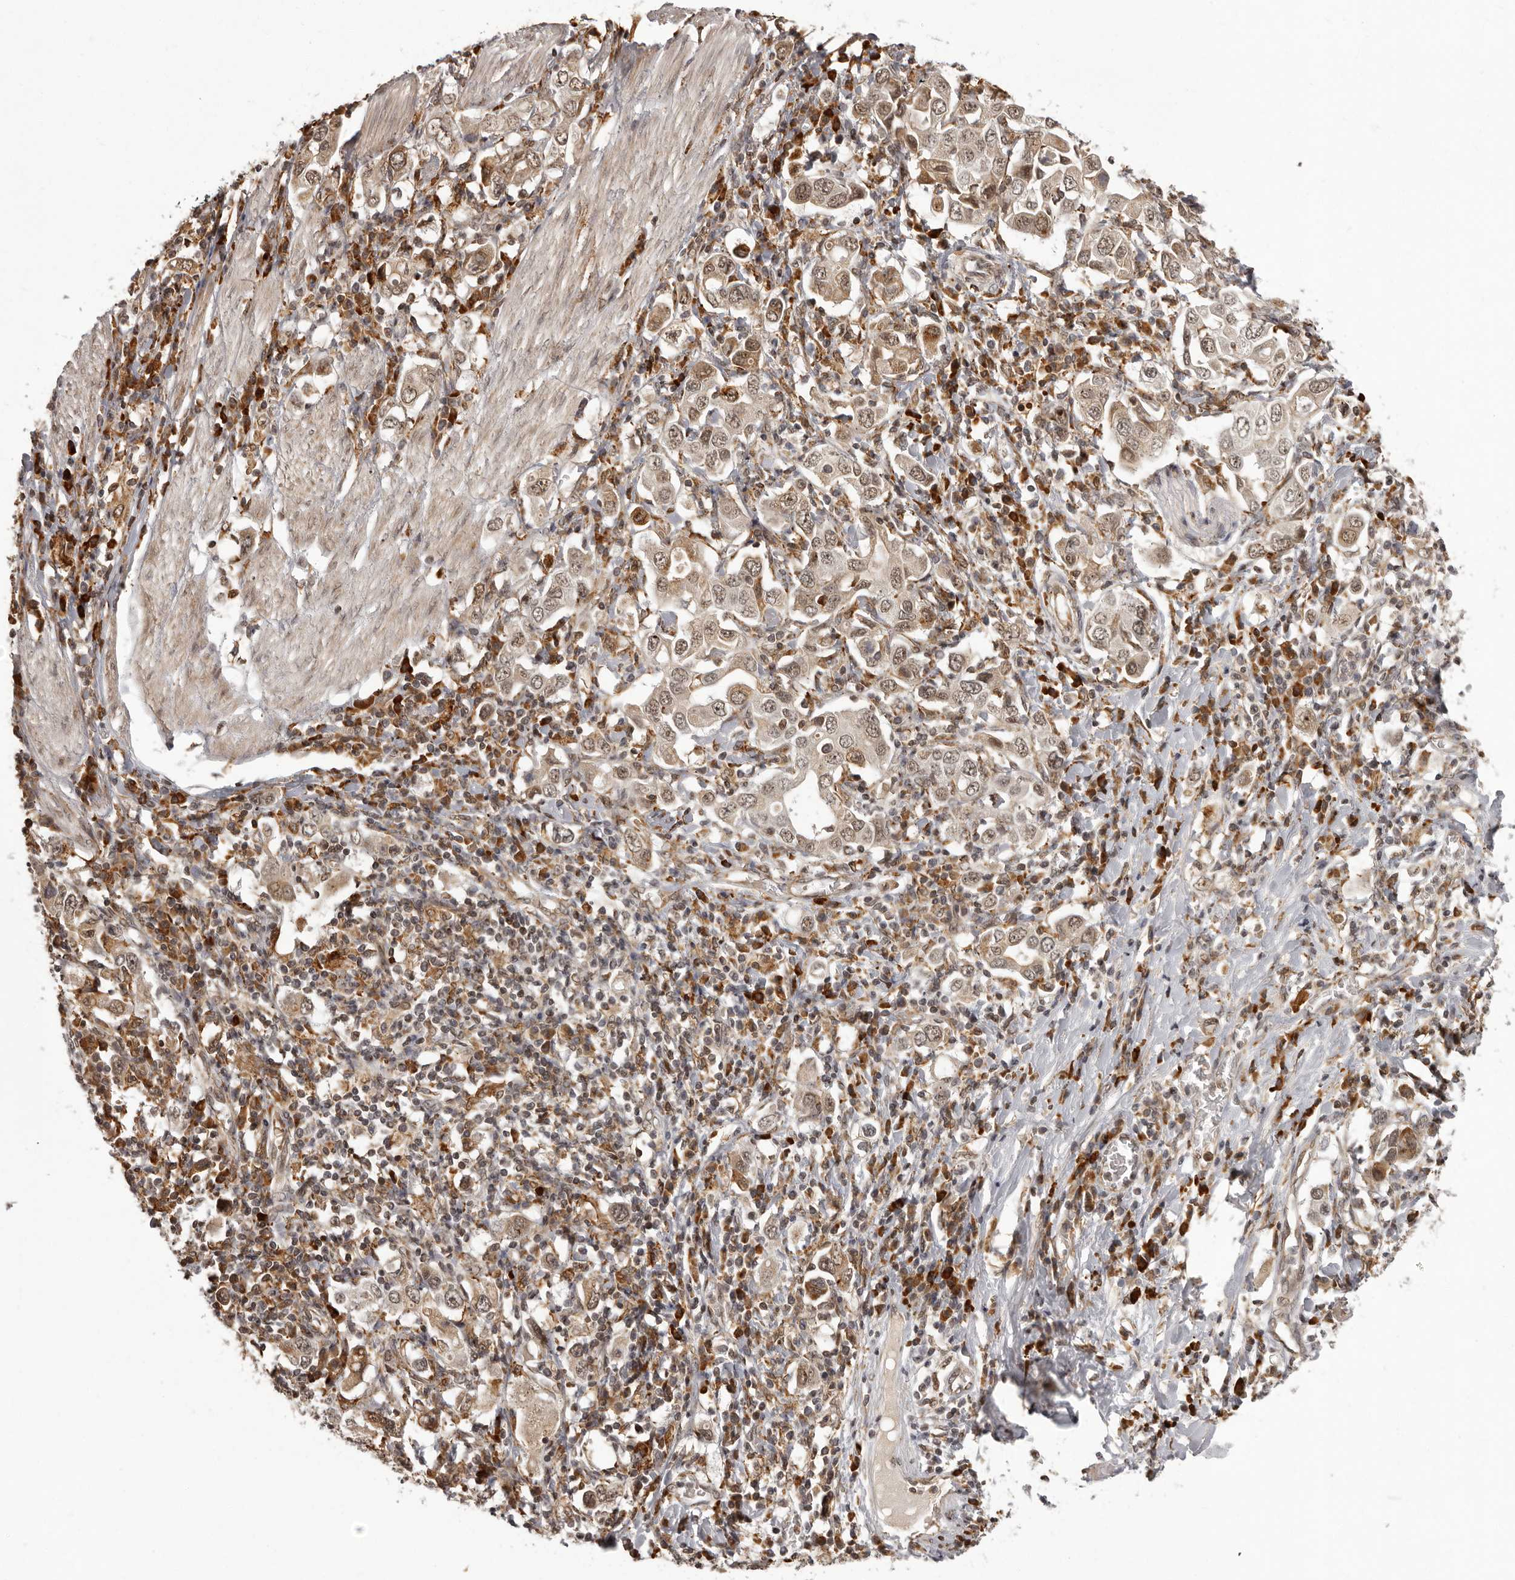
{"staining": {"intensity": "moderate", "quantity": ">75%", "location": "cytoplasmic/membranous,nuclear"}, "tissue": "stomach cancer", "cell_type": "Tumor cells", "image_type": "cancer", "snomed": [{"axis": "morphology", "description": "Adenocarcinoma, NOS"}, {"axis": "topography", "description": "Stomach, upper"}], "caption": "IHC (DAB (3,3'-diaminobenzidine)) staining of human stomach adenocarcinoma displays moderate cytoplasmic/membranous and nuclear protein positivity in approximately >75% of tumor cells.", "gene": "IL32", "patient": {"sex": "male", "age": 62}}